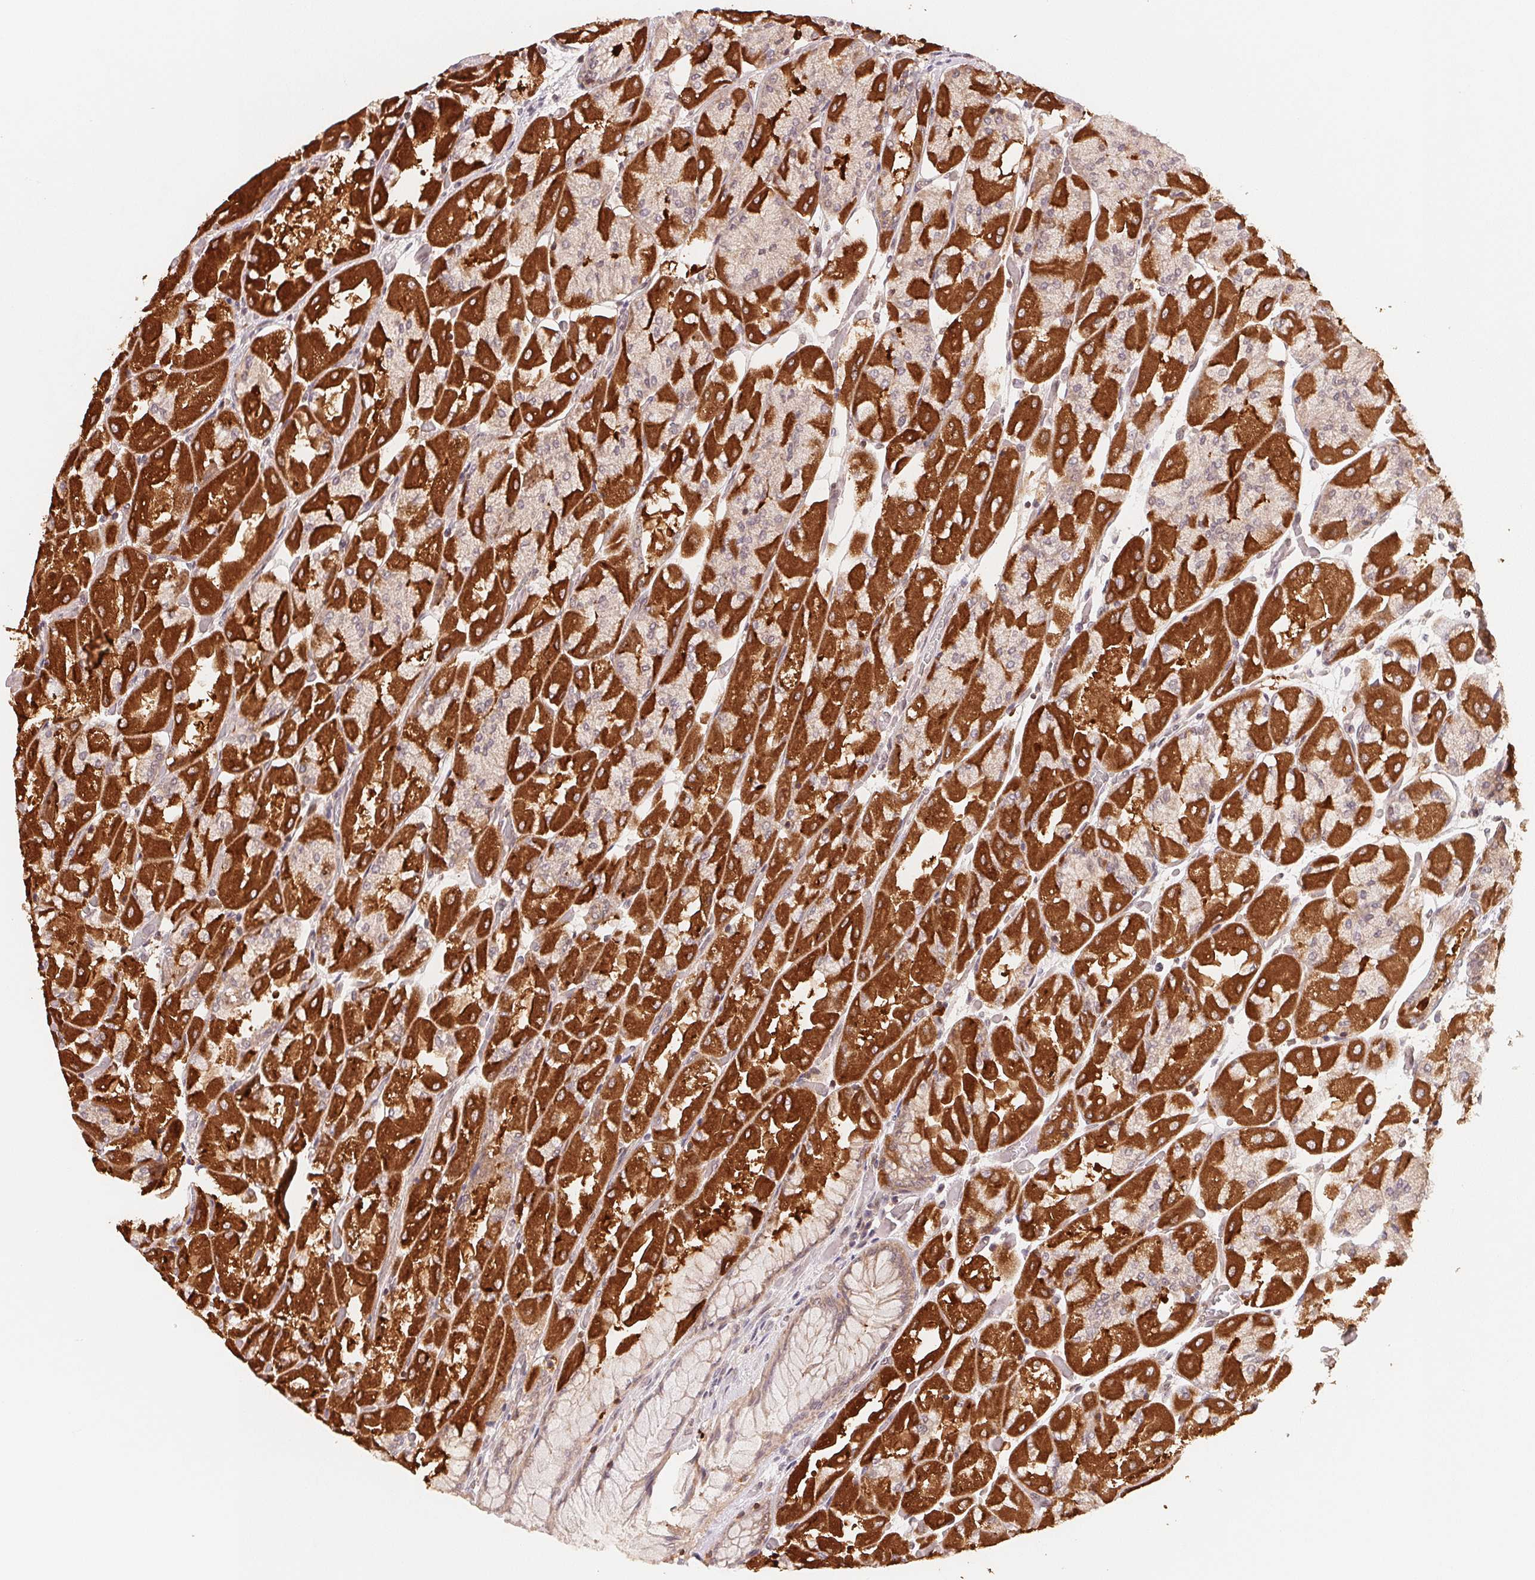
{"staining": {"intensity": "strong", "quantity": ">75%", "location": "cytoplasmic/membranous,nuclear"}, "tissue": "stomach", "cell_type": "Glandular cells", "image_type": "normal", "snomed": [{"axis": "morphology", "description": "Normal tissue, NOS"}, {"axis": "topography", "description": "Stomach"}], "caption": "Immunohistochemical staining of benign human stomach reveals >75% levels of strong cytoplasmic/membranous,nuclear protein expression in approximately >75% of glandular cells. The staining is performed using DAB brown chromogen to label protein expression. The nuclei are counter-stained blue using hematoxylin.", "gene": "CCDC102B", "patient": {"sex": "female", "age": 61}}